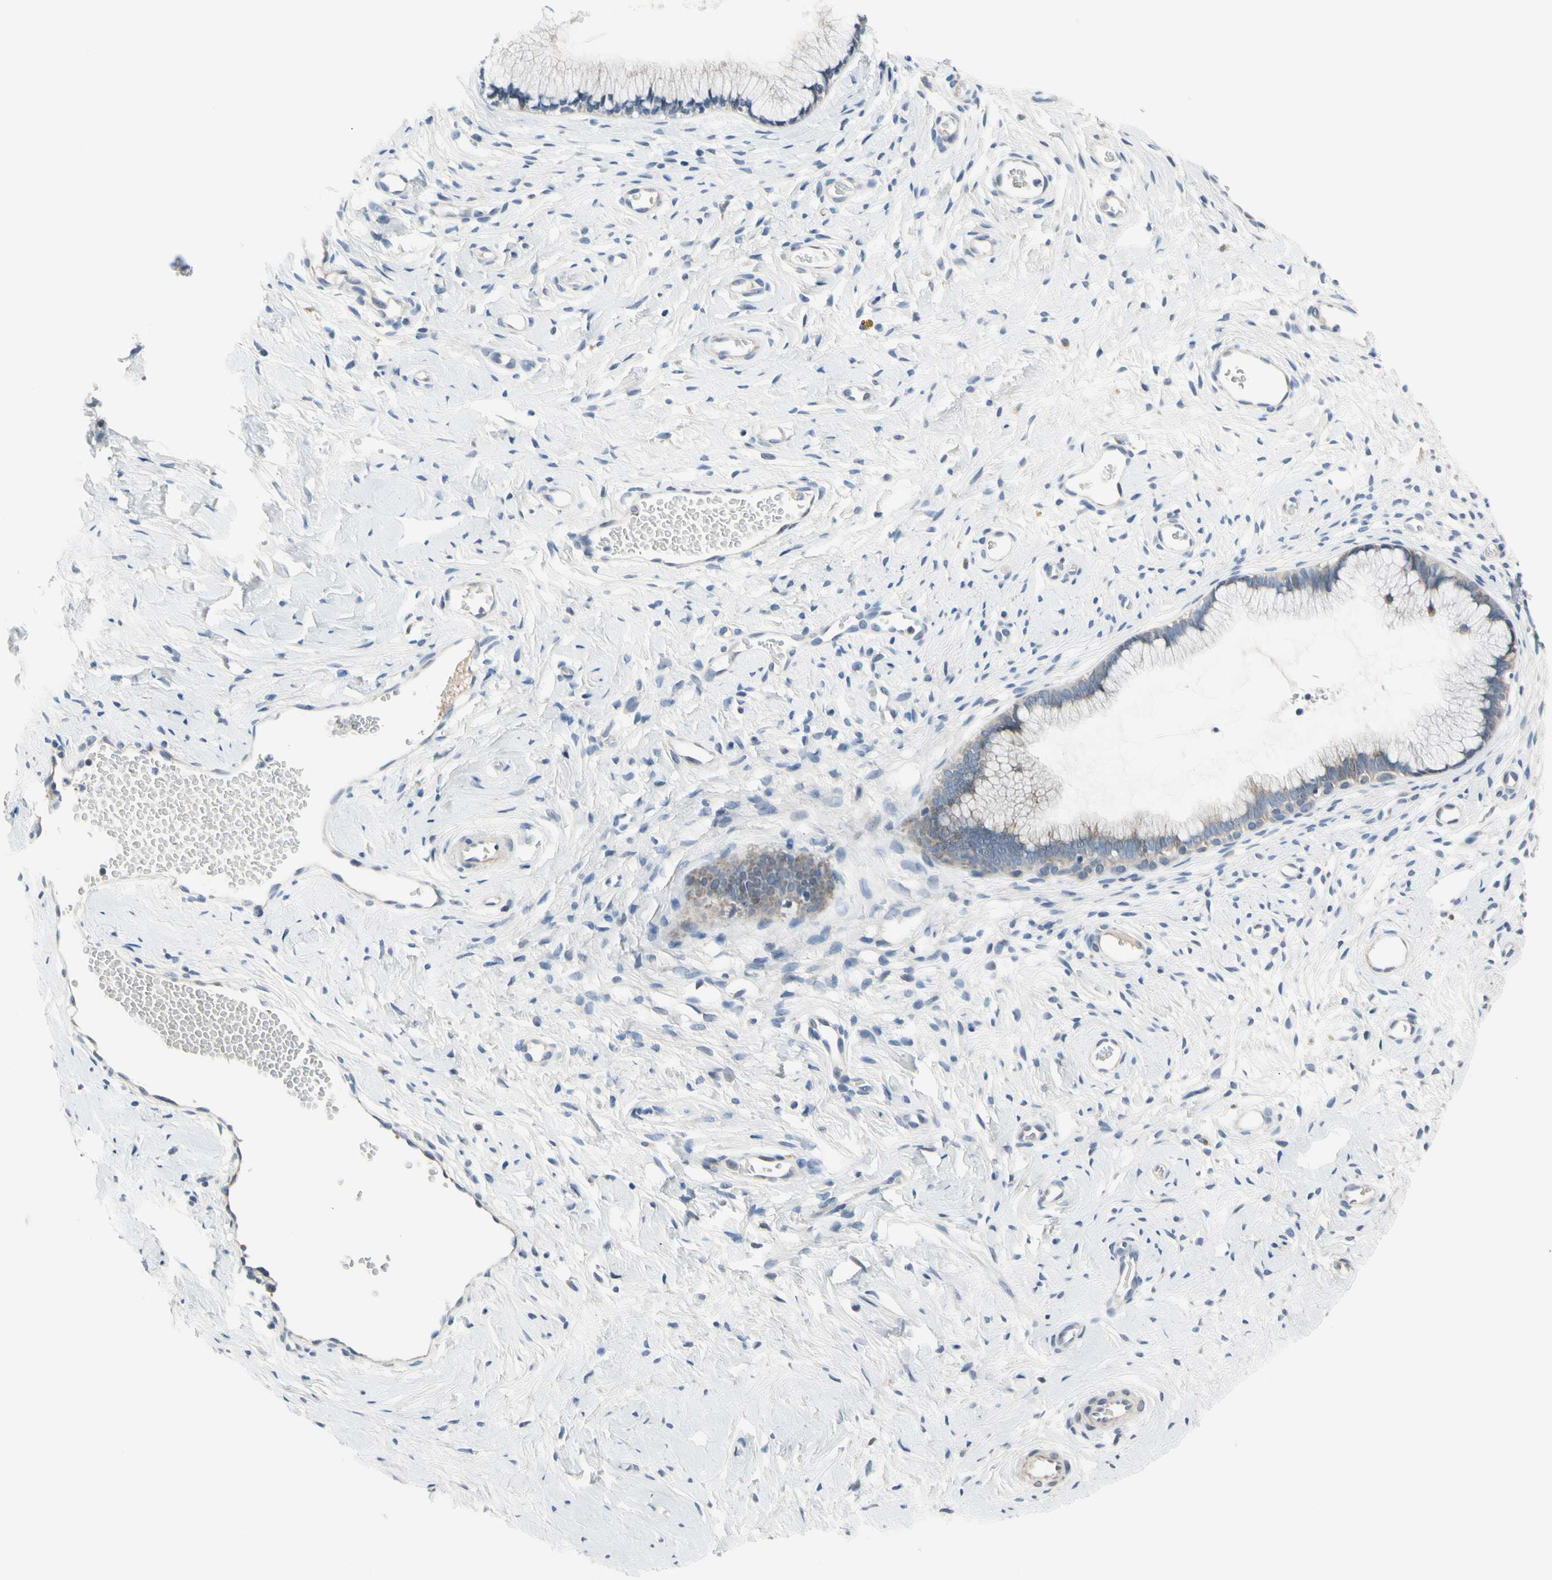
{"staining": {"intensity": "negative", "quantity": "none", "location": "none"}, "tissue": "cervix", "cell_type": "Glandular cells", "image_type": "normal", "snomed": [{"axis": "morphology", "description": "Normal tissue, NOS"}, {"axis": "topography", "description": "Cervix"}], "caption": "Protein analysis of normal cervix demonstrates no significant expression in glandular cells.", "gene": "NFASC", "patient": {"sex": "female", "age": 65}}